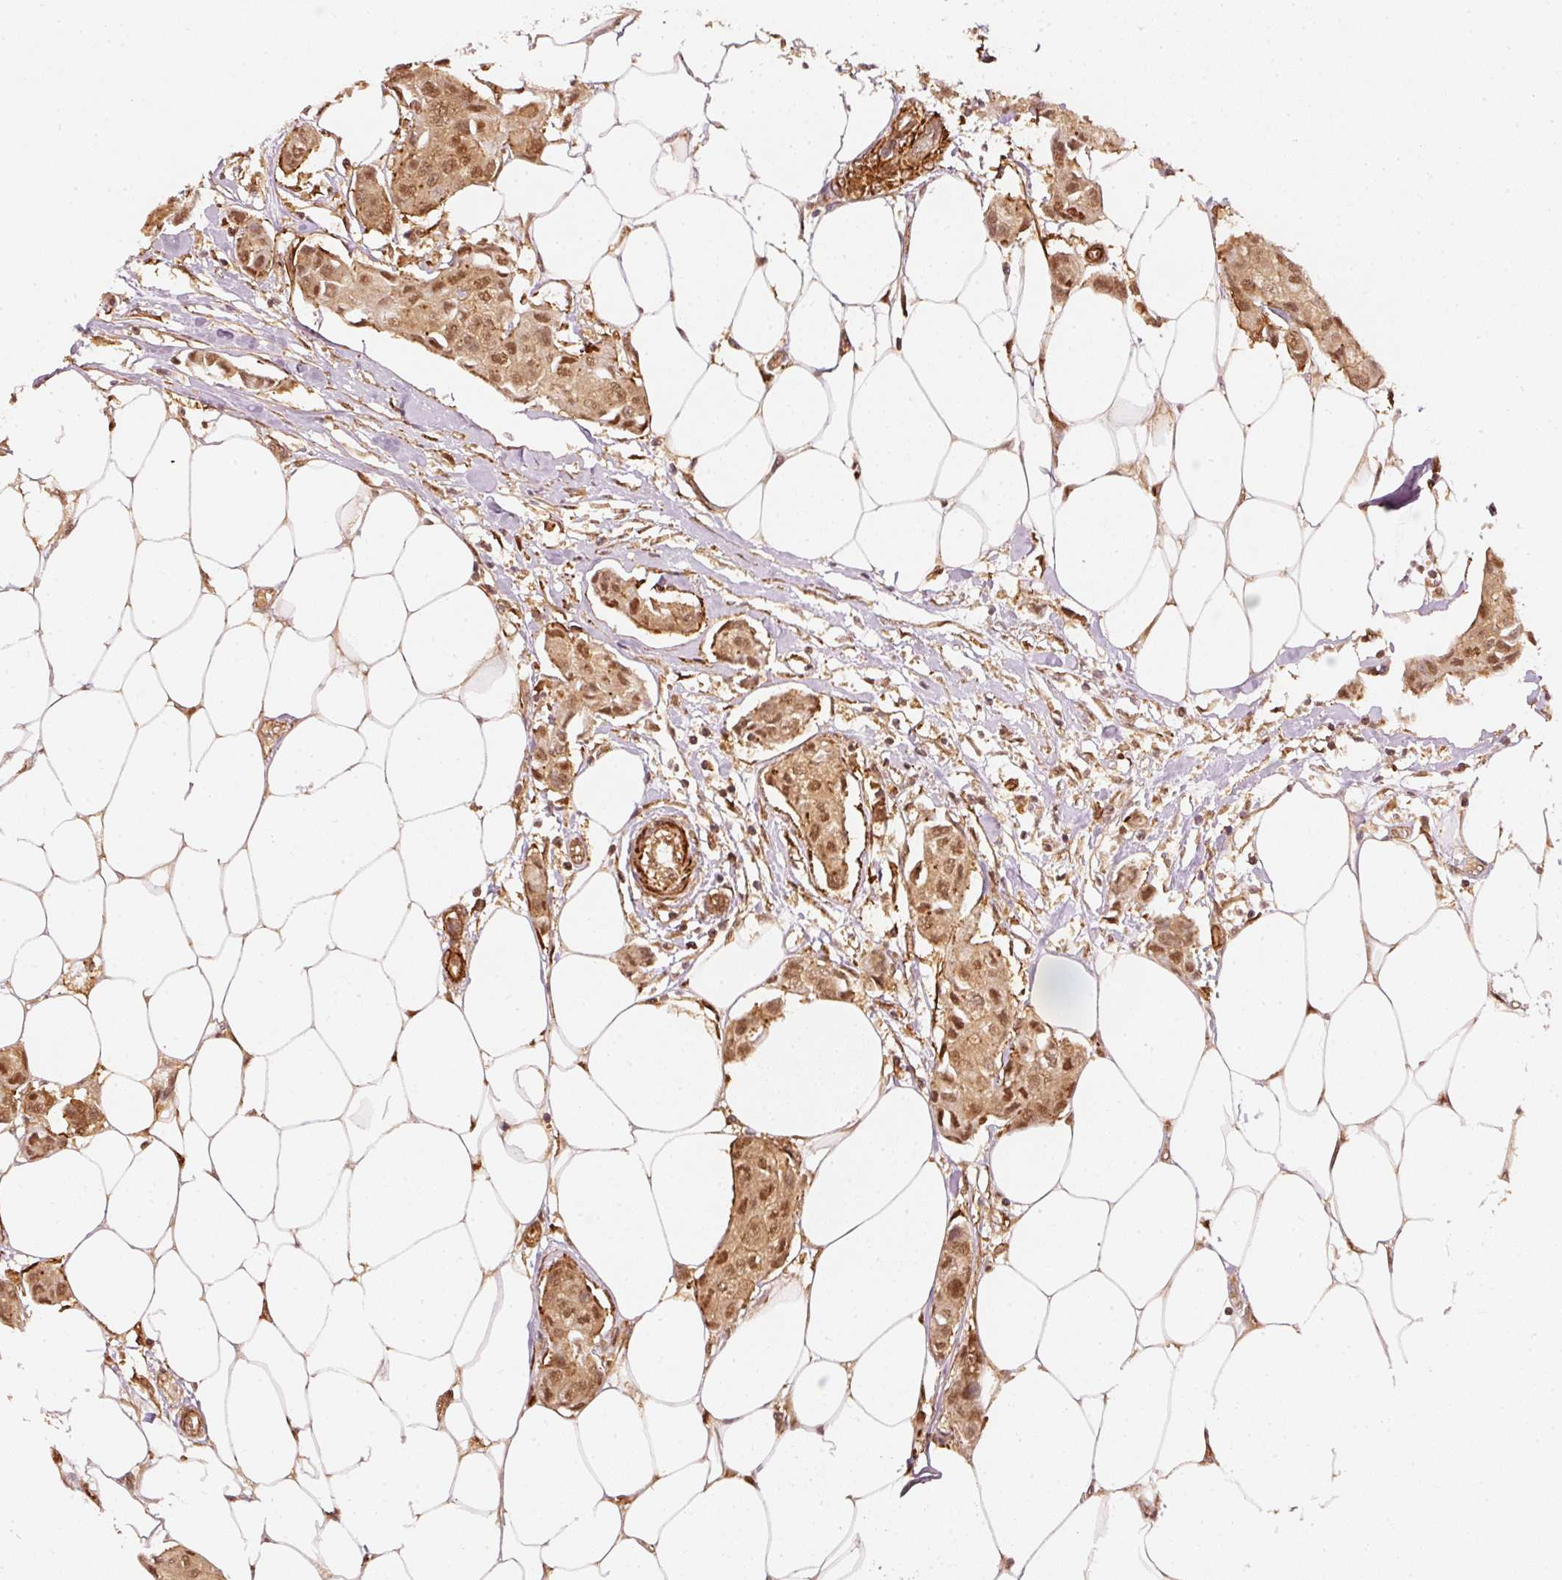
{"staining": {"intensity": "moderate", "quantity": ">75%", "location": "cytoplasmic/membranous,nuclear"}, "tissue": "breast cancer", "cell_type": "Tumor cells", "image_type": "cancer", "snomed": [{"axis": "morphology", "description": "Duct carcinoma"}, {"axis": "topography", "description": "Breast"}, {"axis": "topography", "description": "Lymph node"}], "caption": "This photomicrograph displays immunohistochemistry staining of human breast cancer, with medium moderate cytoplasmic/membranous and nuclear expression in about >75% of tumor cells.", "gene": "PSMD1", "patient": {"sex": "female", "age": 80}}